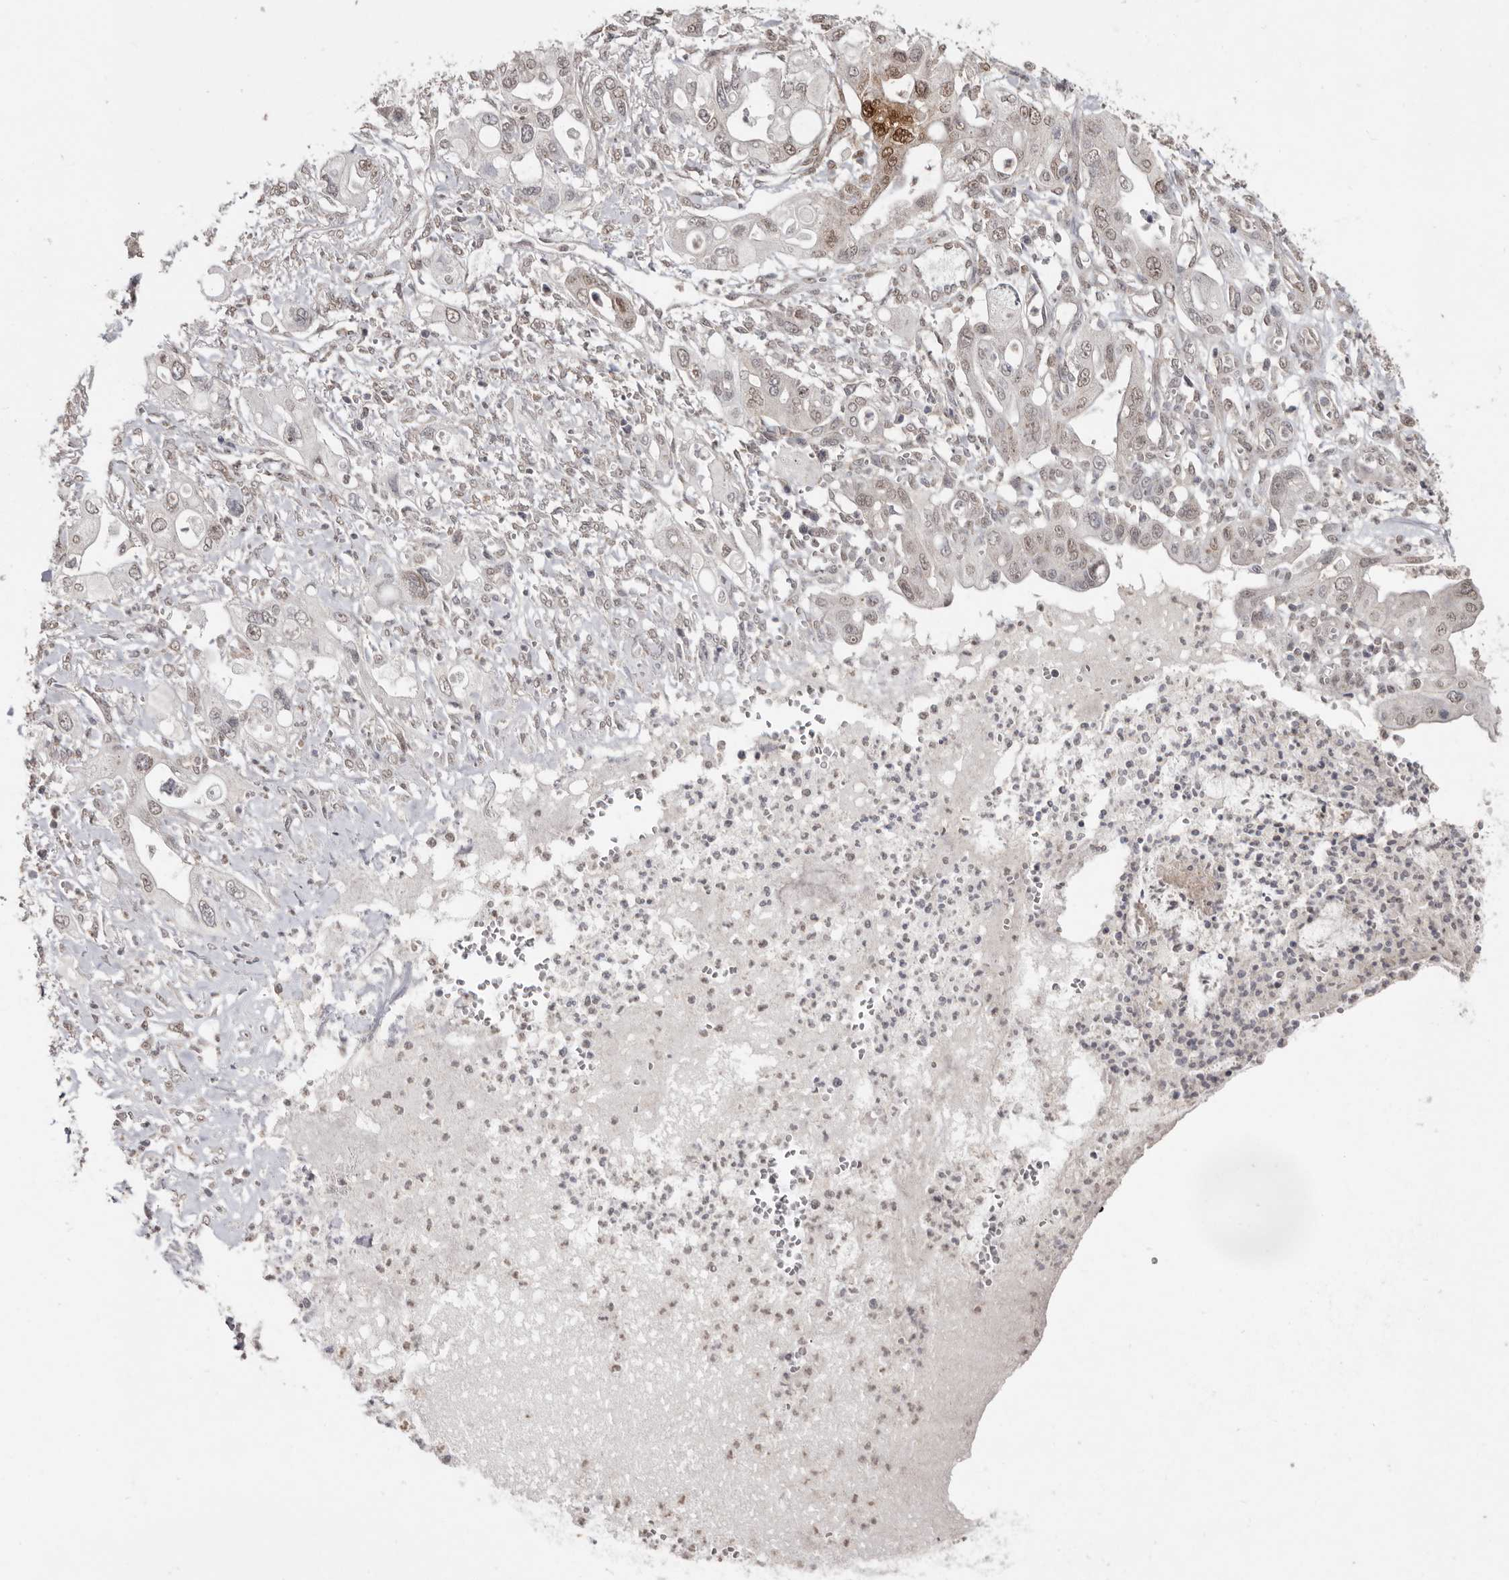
{"staining": {"intensity": "weak", "quantity": ">75%", "location": "nuclear"}, "tissue": "pancreatic cancer", "cell_type": "Tumor cells", "image_type": "cancer", "snomed": [{"axis": "morphology", "description": "Adenocarcinoma, NOS"}, {"axis": "topography", "description": "Pancreas"}], "caption": "High-magnification brightfield microscopy of pancreatic adenocarcinoma stained with DAB (brown) and counterstained with hematoxylin (blue). tumor cells exhibit weak nuclear expression is present in approximately>75% of cells. (Brightfield microscopy of DAB IHC at high magnification).", "gene": "LINGO2", "patient": {"sex": "male", "age": 68}}